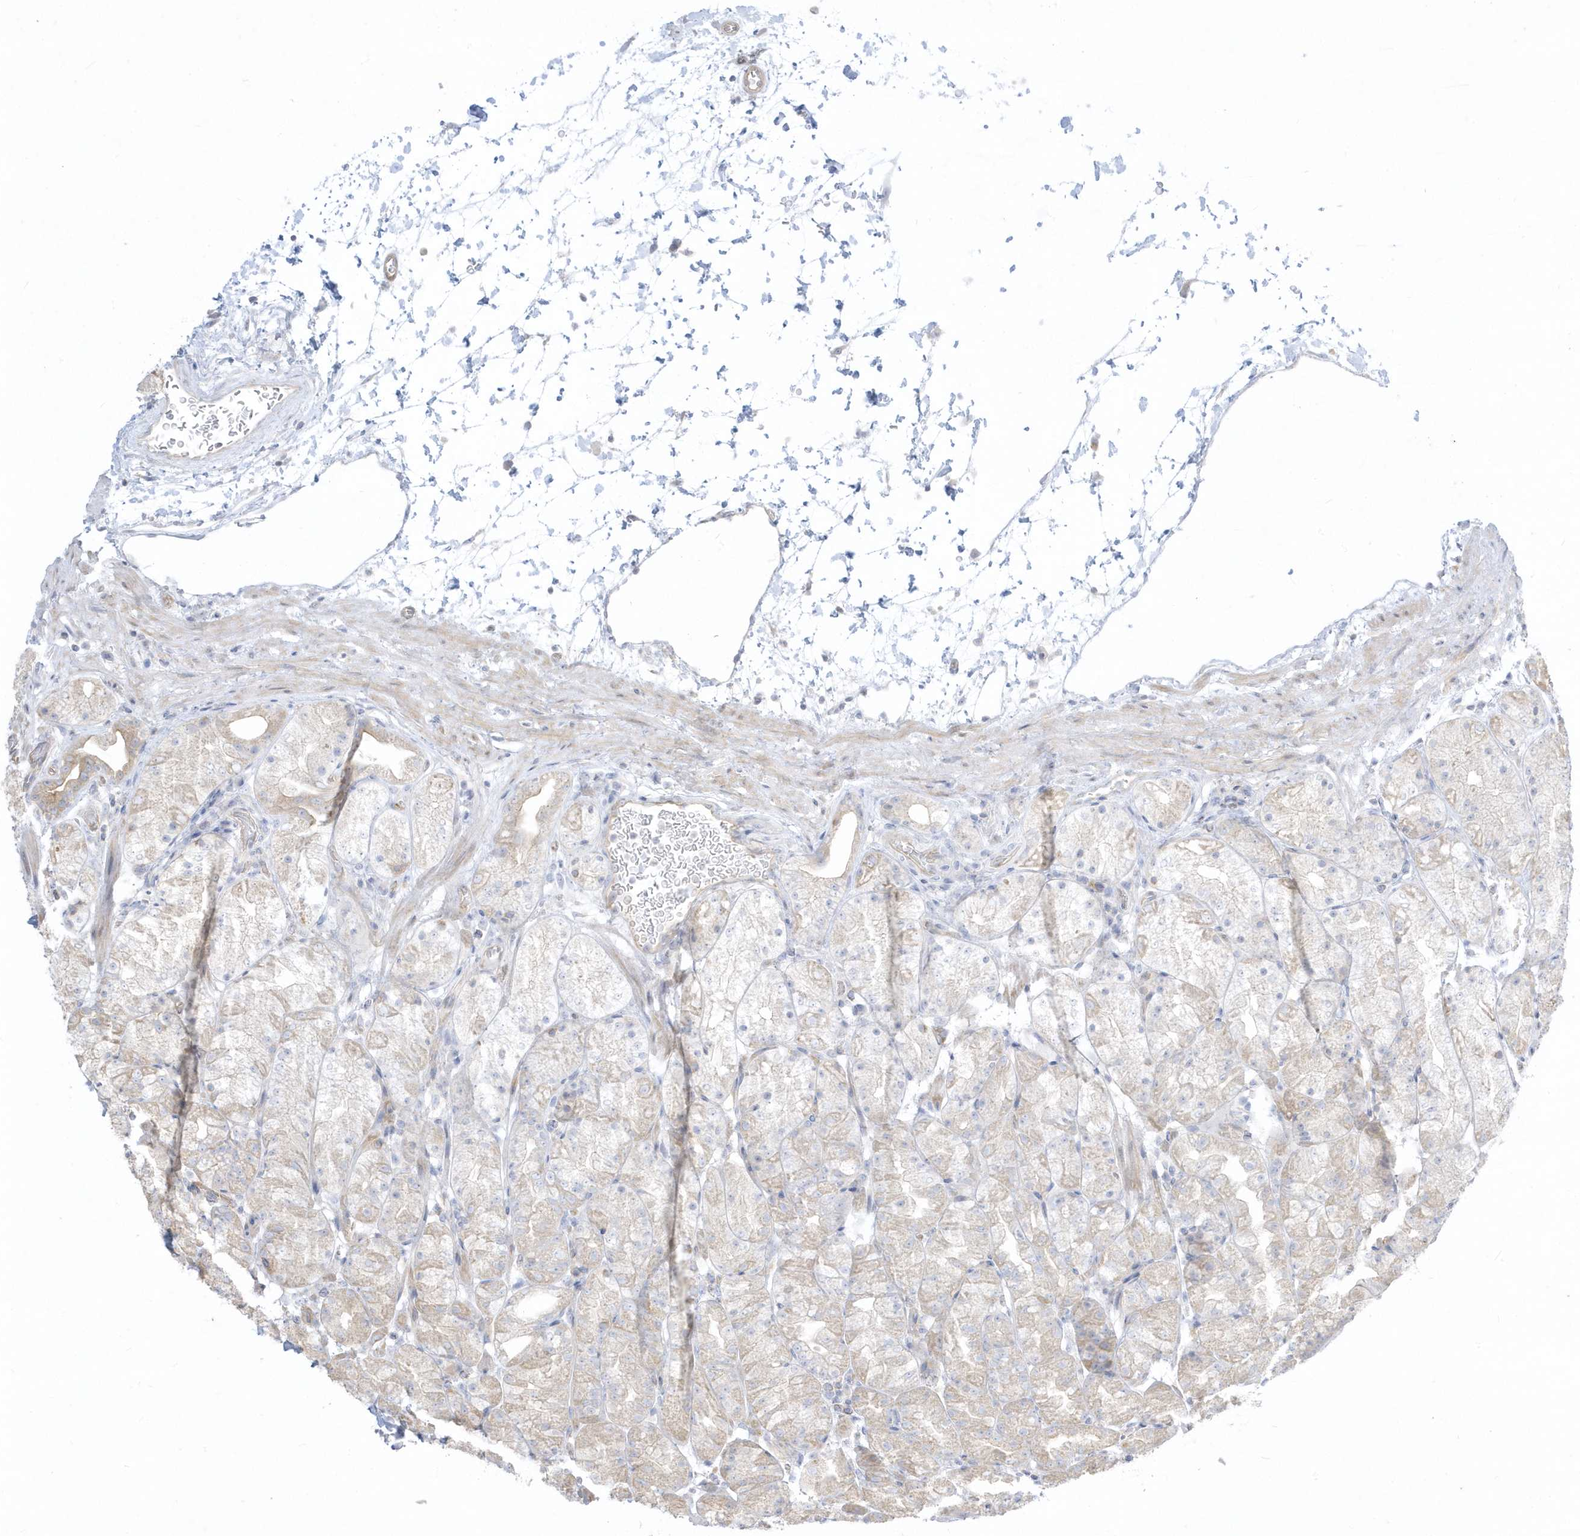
{"staining": {"intensity": "weak", "quantity": "<25%", "location": "cytoplasmic/membranous"}, "tissue": "stomach", "cell_type": "Glandular cells", "image_type": "normal", "snomed": [{"axis": "morphology", "description": "Normal tissue, NOS"}, {"axis": "topography", "description": "Stomach, upper"}], "caption": "Glandular cells are negative for brown protein staining in unremarkable stomach. The staining is performed using DAB (3,3'-diaminobenzidine) brown chromogen with nuclei counter-stained in using hematoxylin.", "gene": "ARHGEF9", "patient": {"sex": "male", "age": 48}}